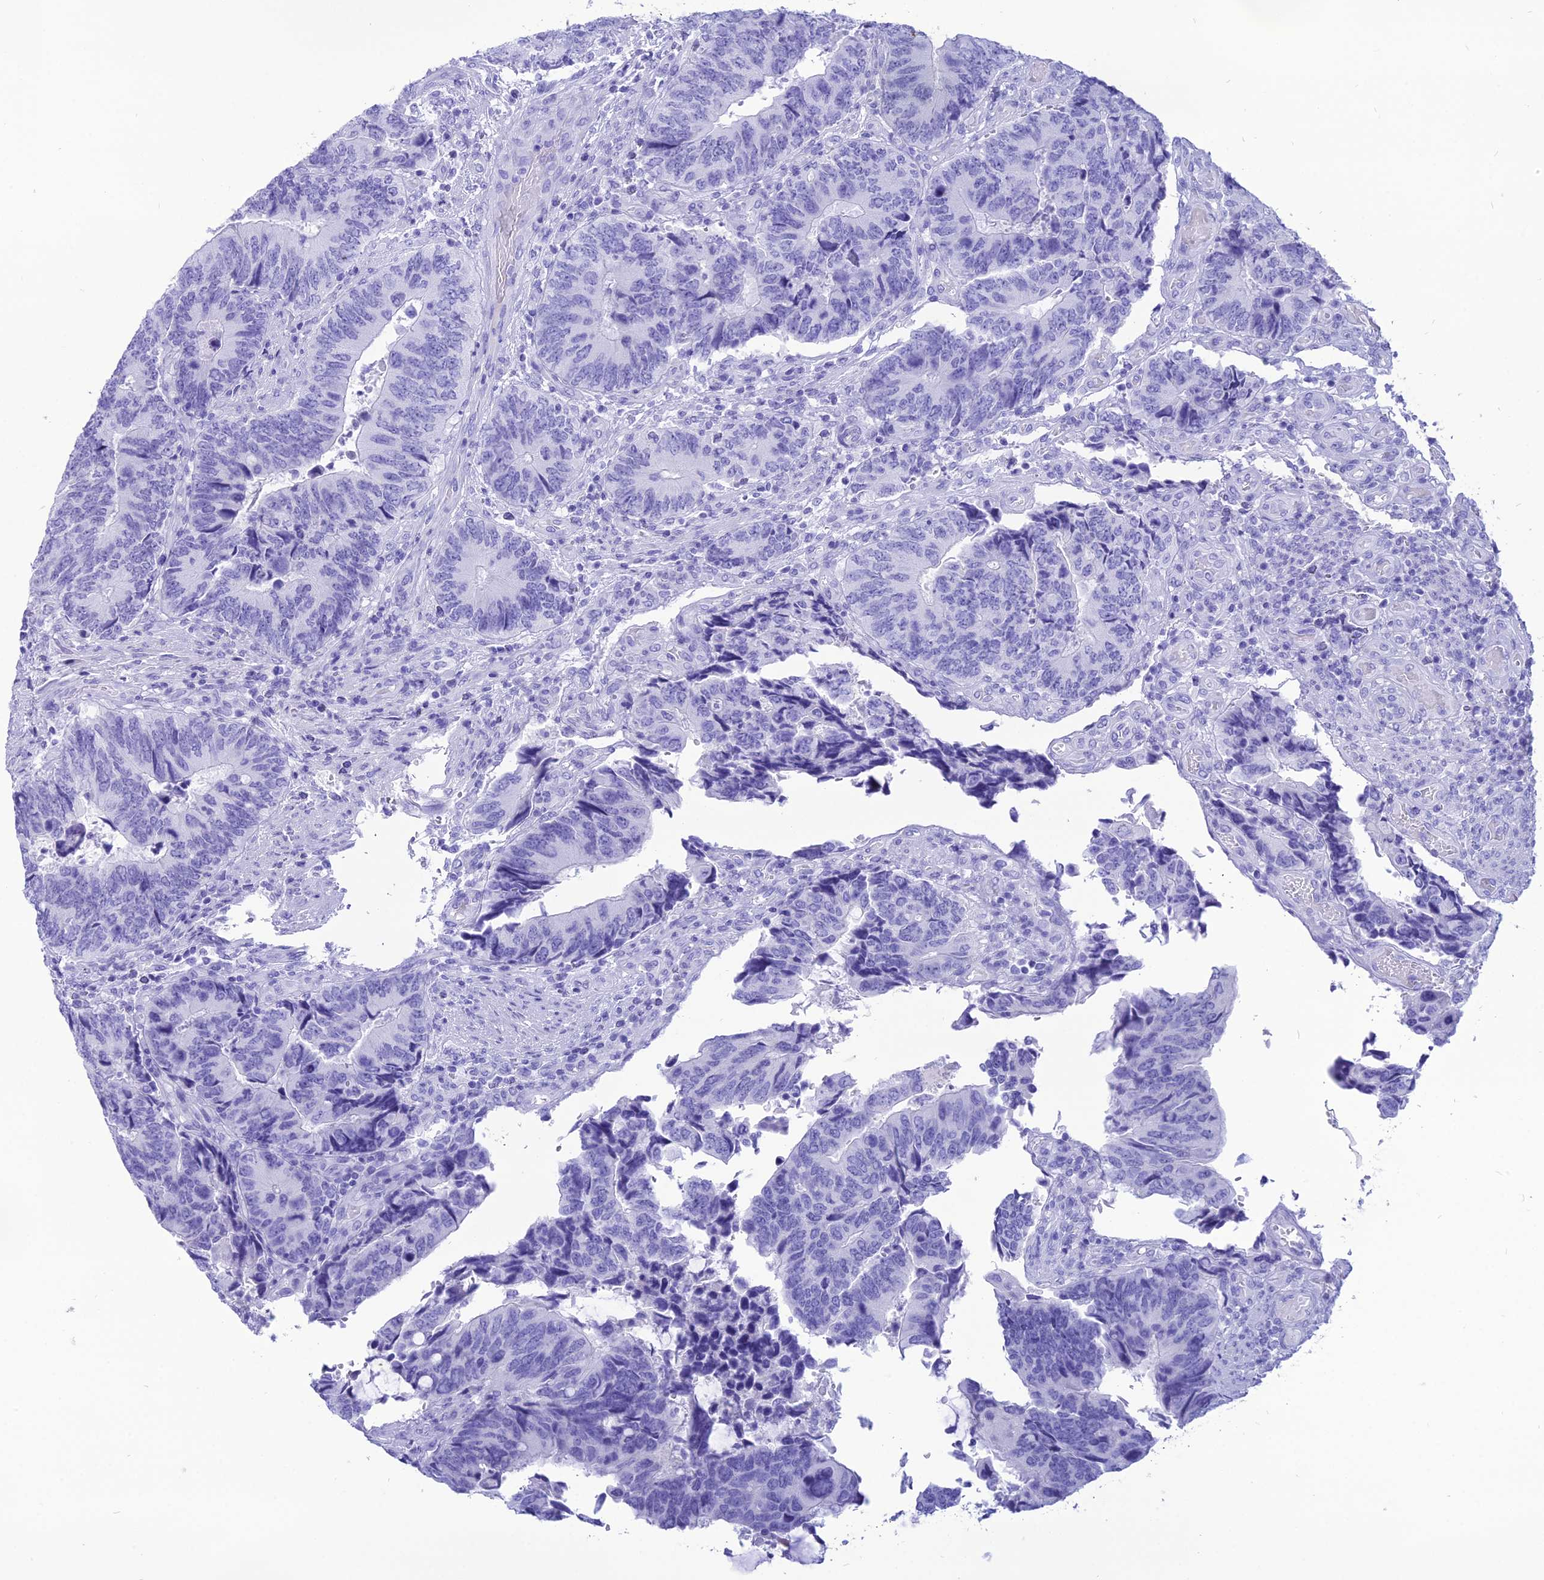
{"staining": {"intensity": "negative", "quantity": "none", "location": "none"}, "tissue": "colorectal cancer", "cell_type": "Tumor cells", "image_type": "cancer", "snomed": [{"axis": "morphology", "description": "Adenocarcinoma, NOS"}, {"axis": "topography", "description": "Colon"}], "caption": "Tumor cells are negative for brown protein staining in colorectal cancer (adenocarcinoma).", "gene": "PNMA5", "patient": {"sex": "male", "age": 87}}